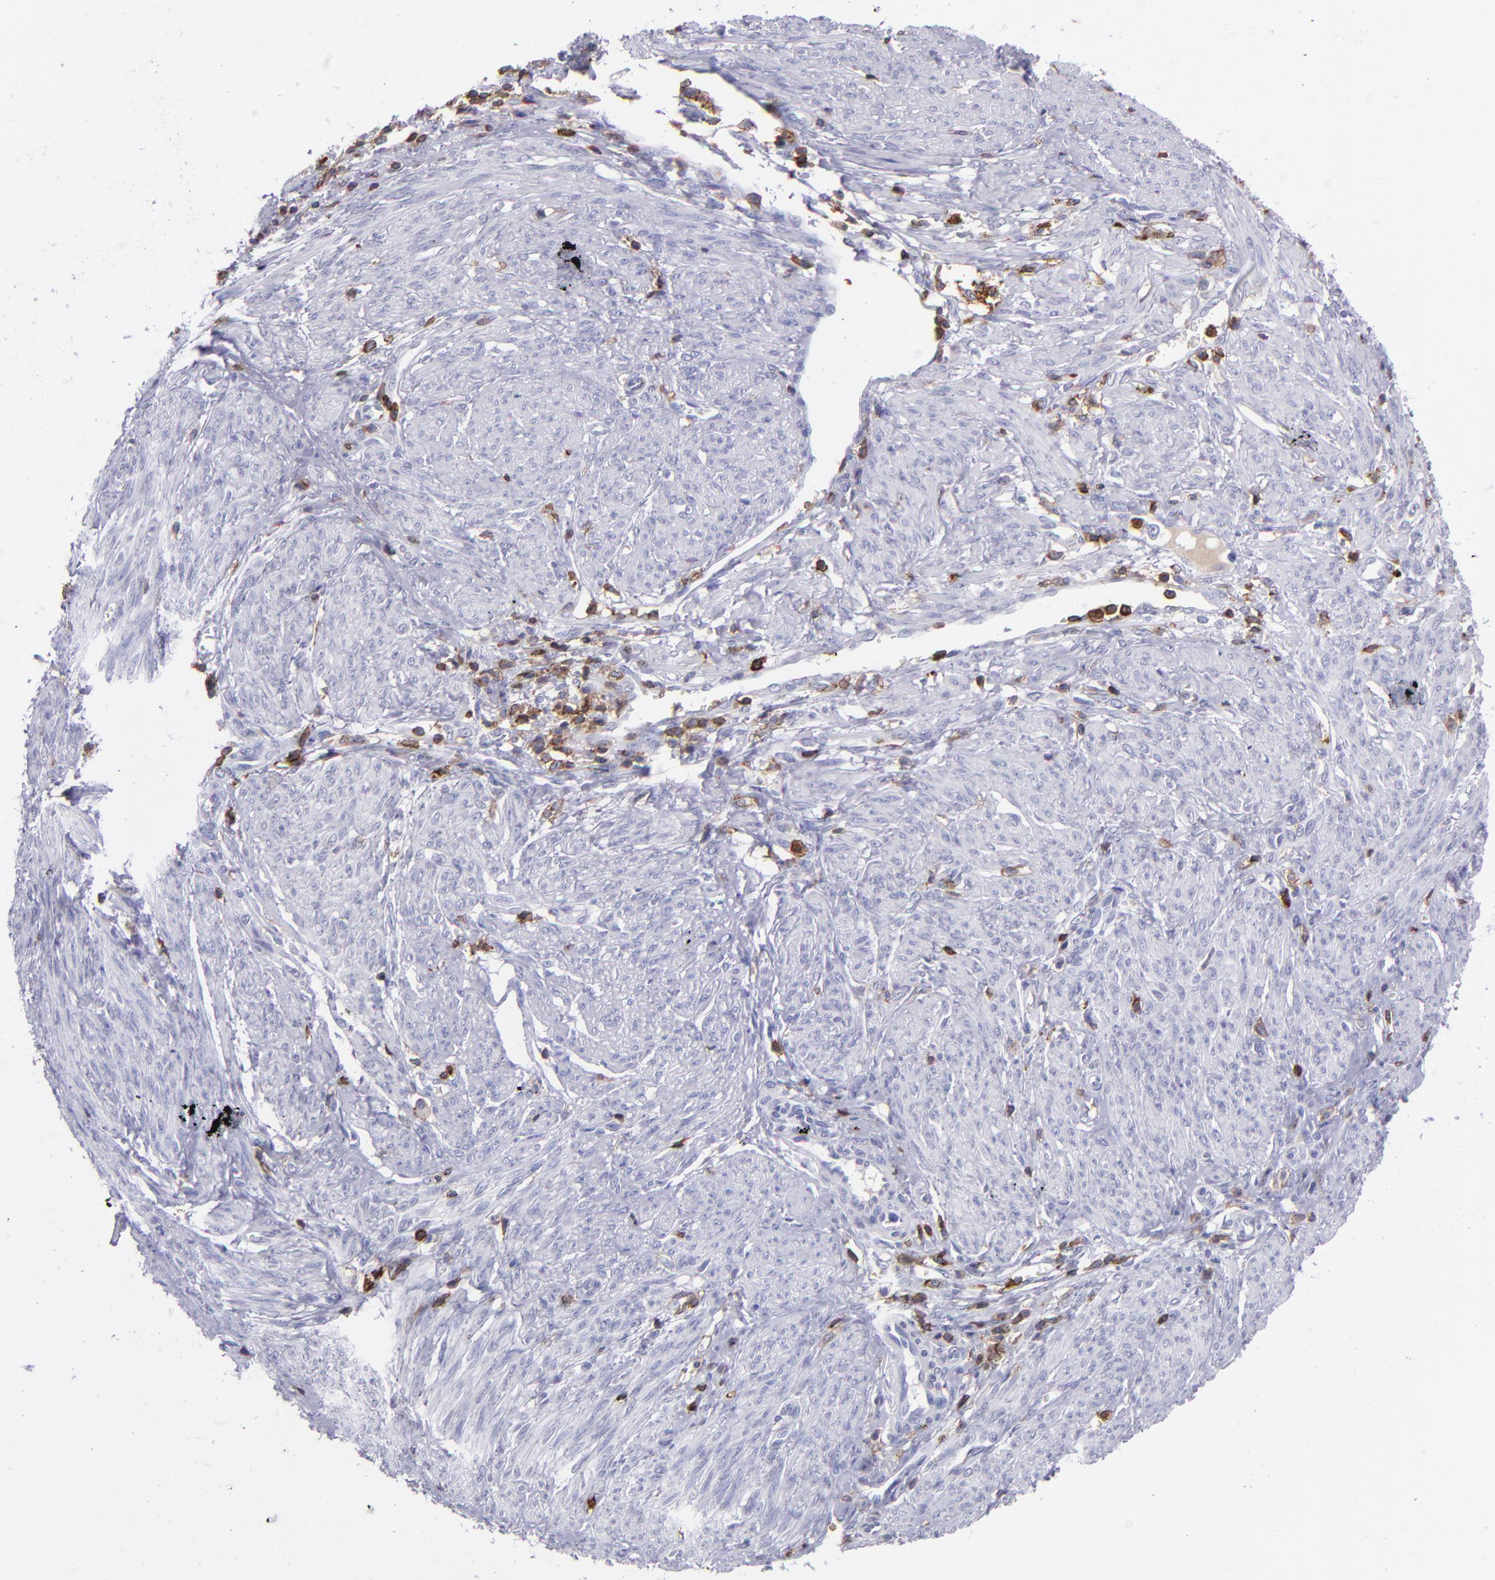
{"staining": {"intensity": "negative", "quantity": "none", "location": "none"}, "tissue": "endometrial cancer", "cell_type": "Tumor cells", "image_type": "cancer", "snomed": [{"axis": "morphology", "description": "Adenocarcinoma, NOS"}, {"axis": "topography", "description": "Endometrium"}], "caption": "Protein analysis of adenocarcinoma (endometrial) demonstrates no significant positivity in tumor cells.", "gene": "ICAM3", "patient": {"sex": "female", "age": 75}}